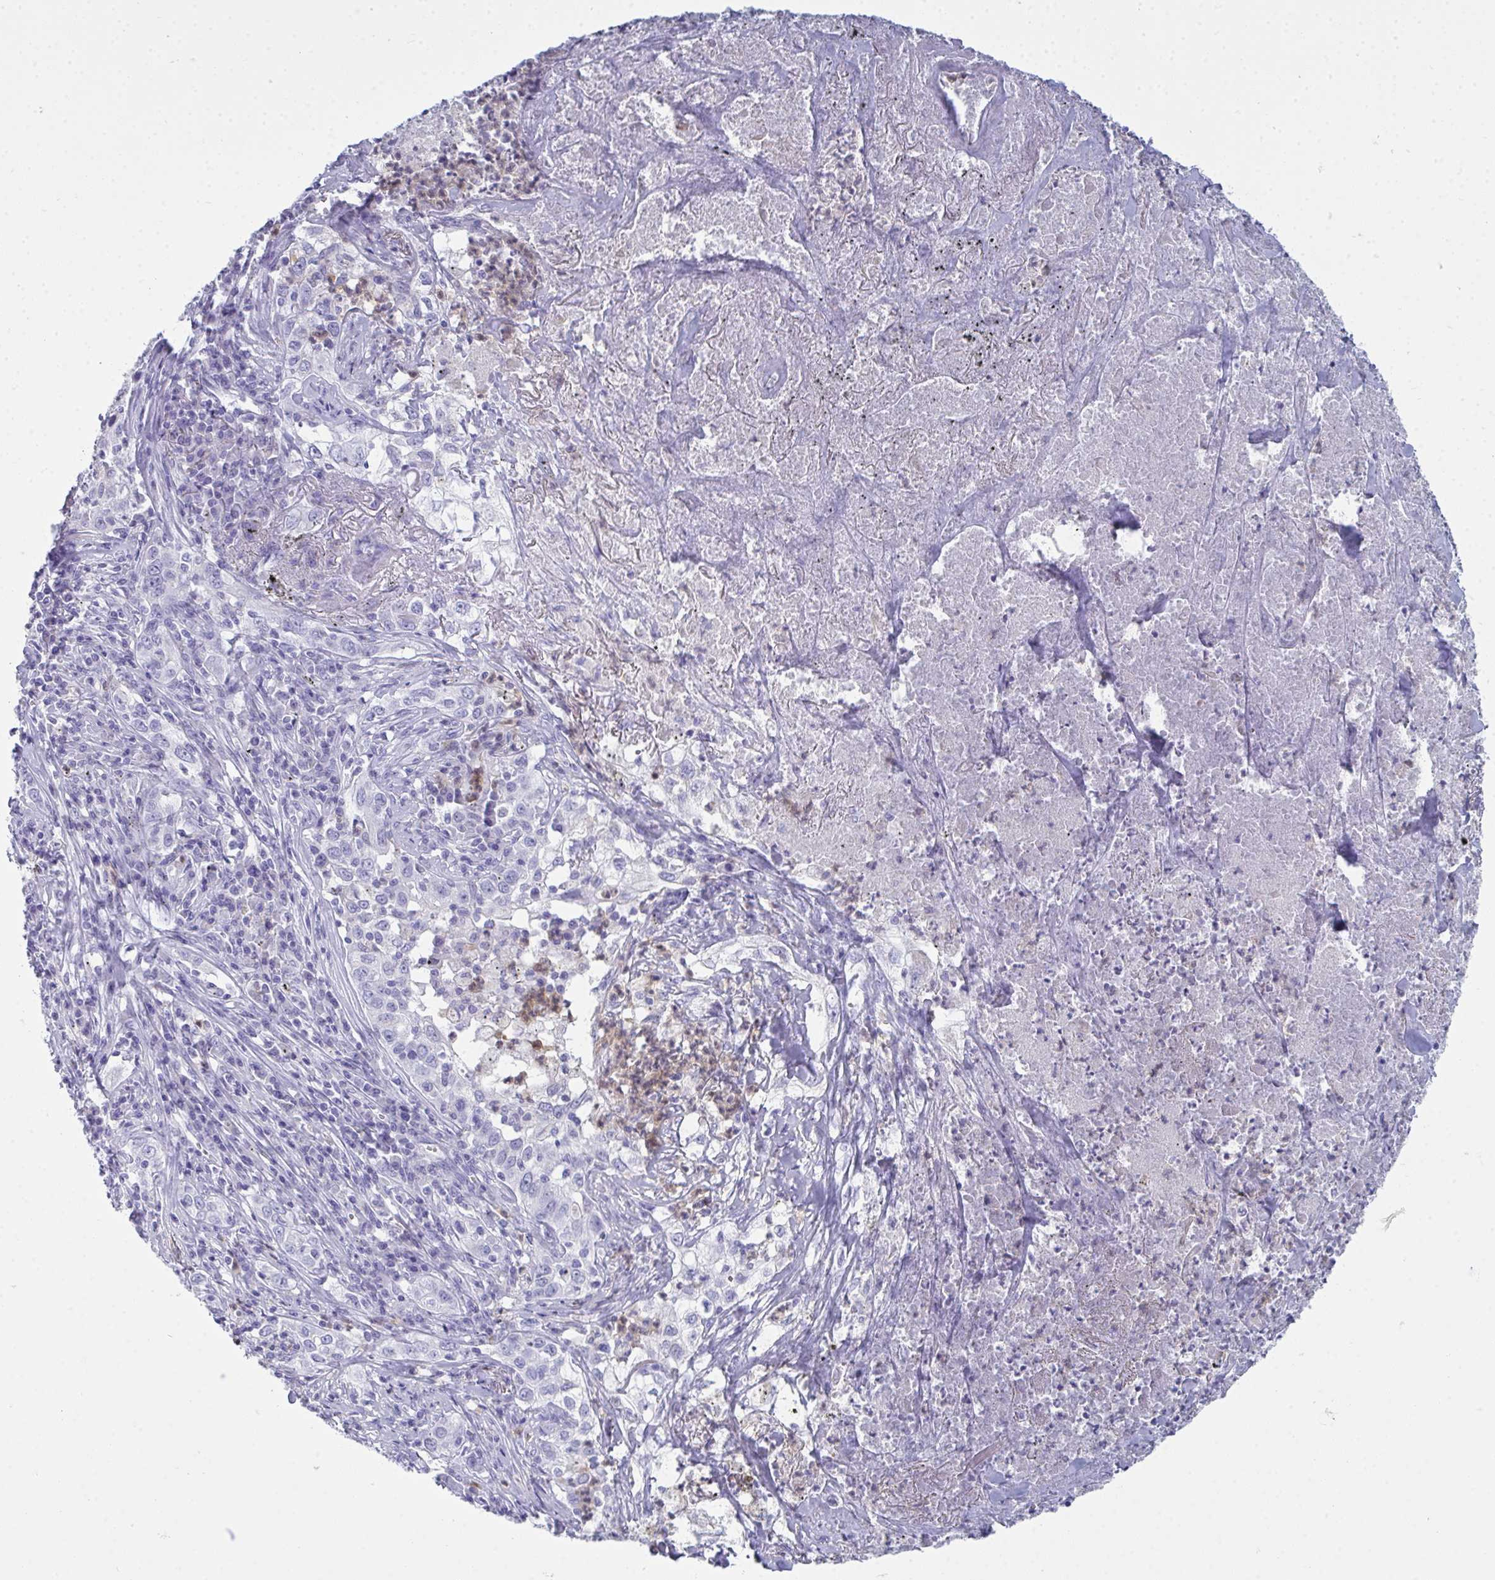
{"staining": {"intensity": "negative", "quantity": "none", "location": "none"}, "tissue": "lung cancer", "cell_type": "Tumor cells", "image_type": "cancer", "snomed": [{"axis": "morphology", "description": "Squamous cell carcinoma, NOS"}, {"axis": "topography", "description": "Lung"}], "caption": "DAB immunohistochemical staining of human squamous cell carcinoma (lung) reveals no significant expression in tumor cells. (Brightfield microscopy of DAB (3,3'-diaminobenzidine) immunohistochemistry at high magnification).", "gene": "SERPINB10", "patient": {"sex": "male", "age": 71}}